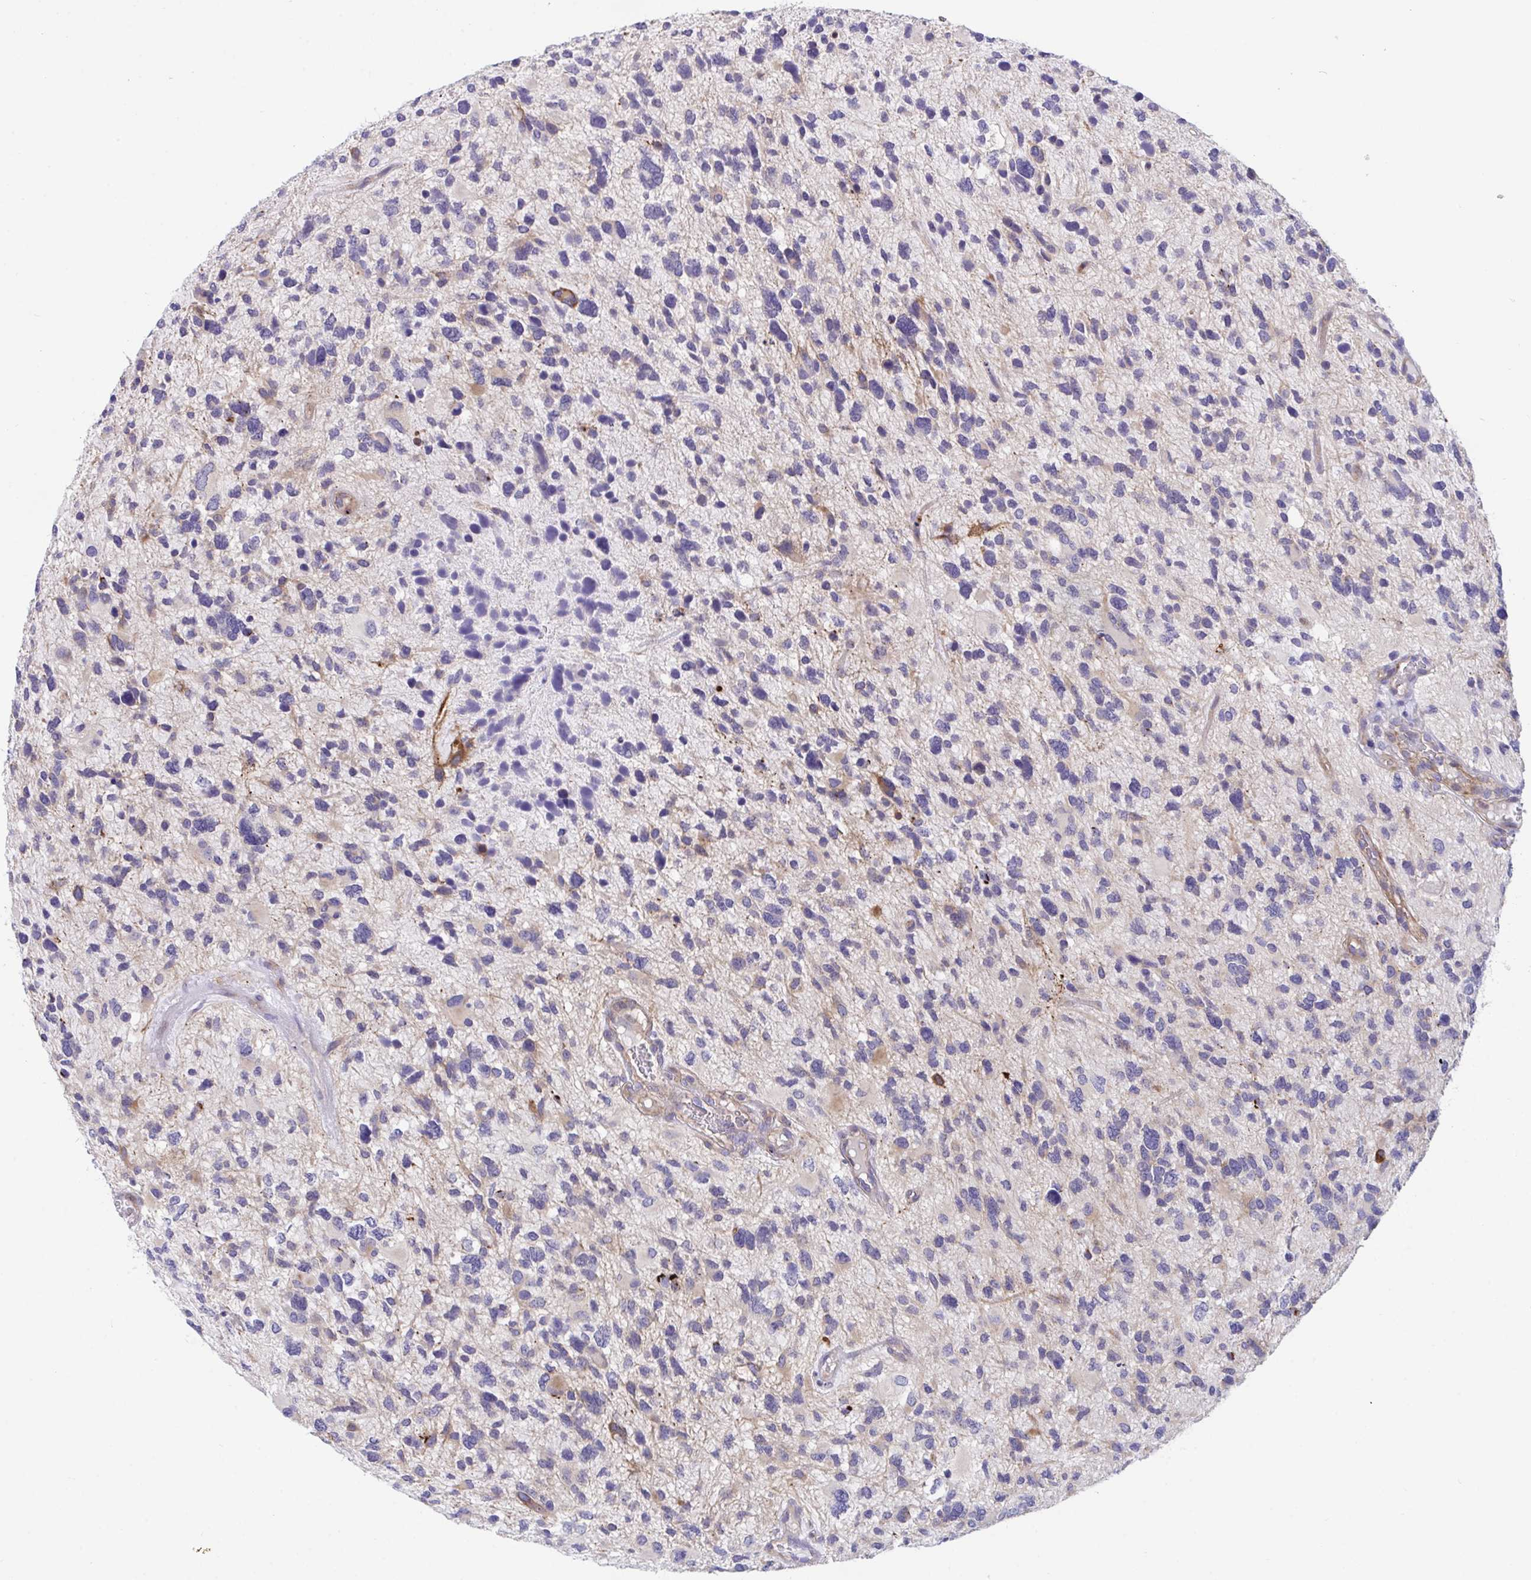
{"staining": {"intensity": "moderate", "quantity": "<25%", "location": "cytoplasmic/membranous"}, "tissue": "glioma", "cell_type": "Tumor cells", "image_type": "cancer", "snomed": [{"axis": "morphology", "description": "Glioma, malignant, High grade"}, {"axis": "topography", "description": "Brain"}], "caption": "A micrograph showing moderate cytoplasmic/membranous staining in about <25% of tumor cells in glioma, as visualized by brown immunohistochemical staining.", "gene": "PPIH", "patient": {"sex": "female", "age": 11}}